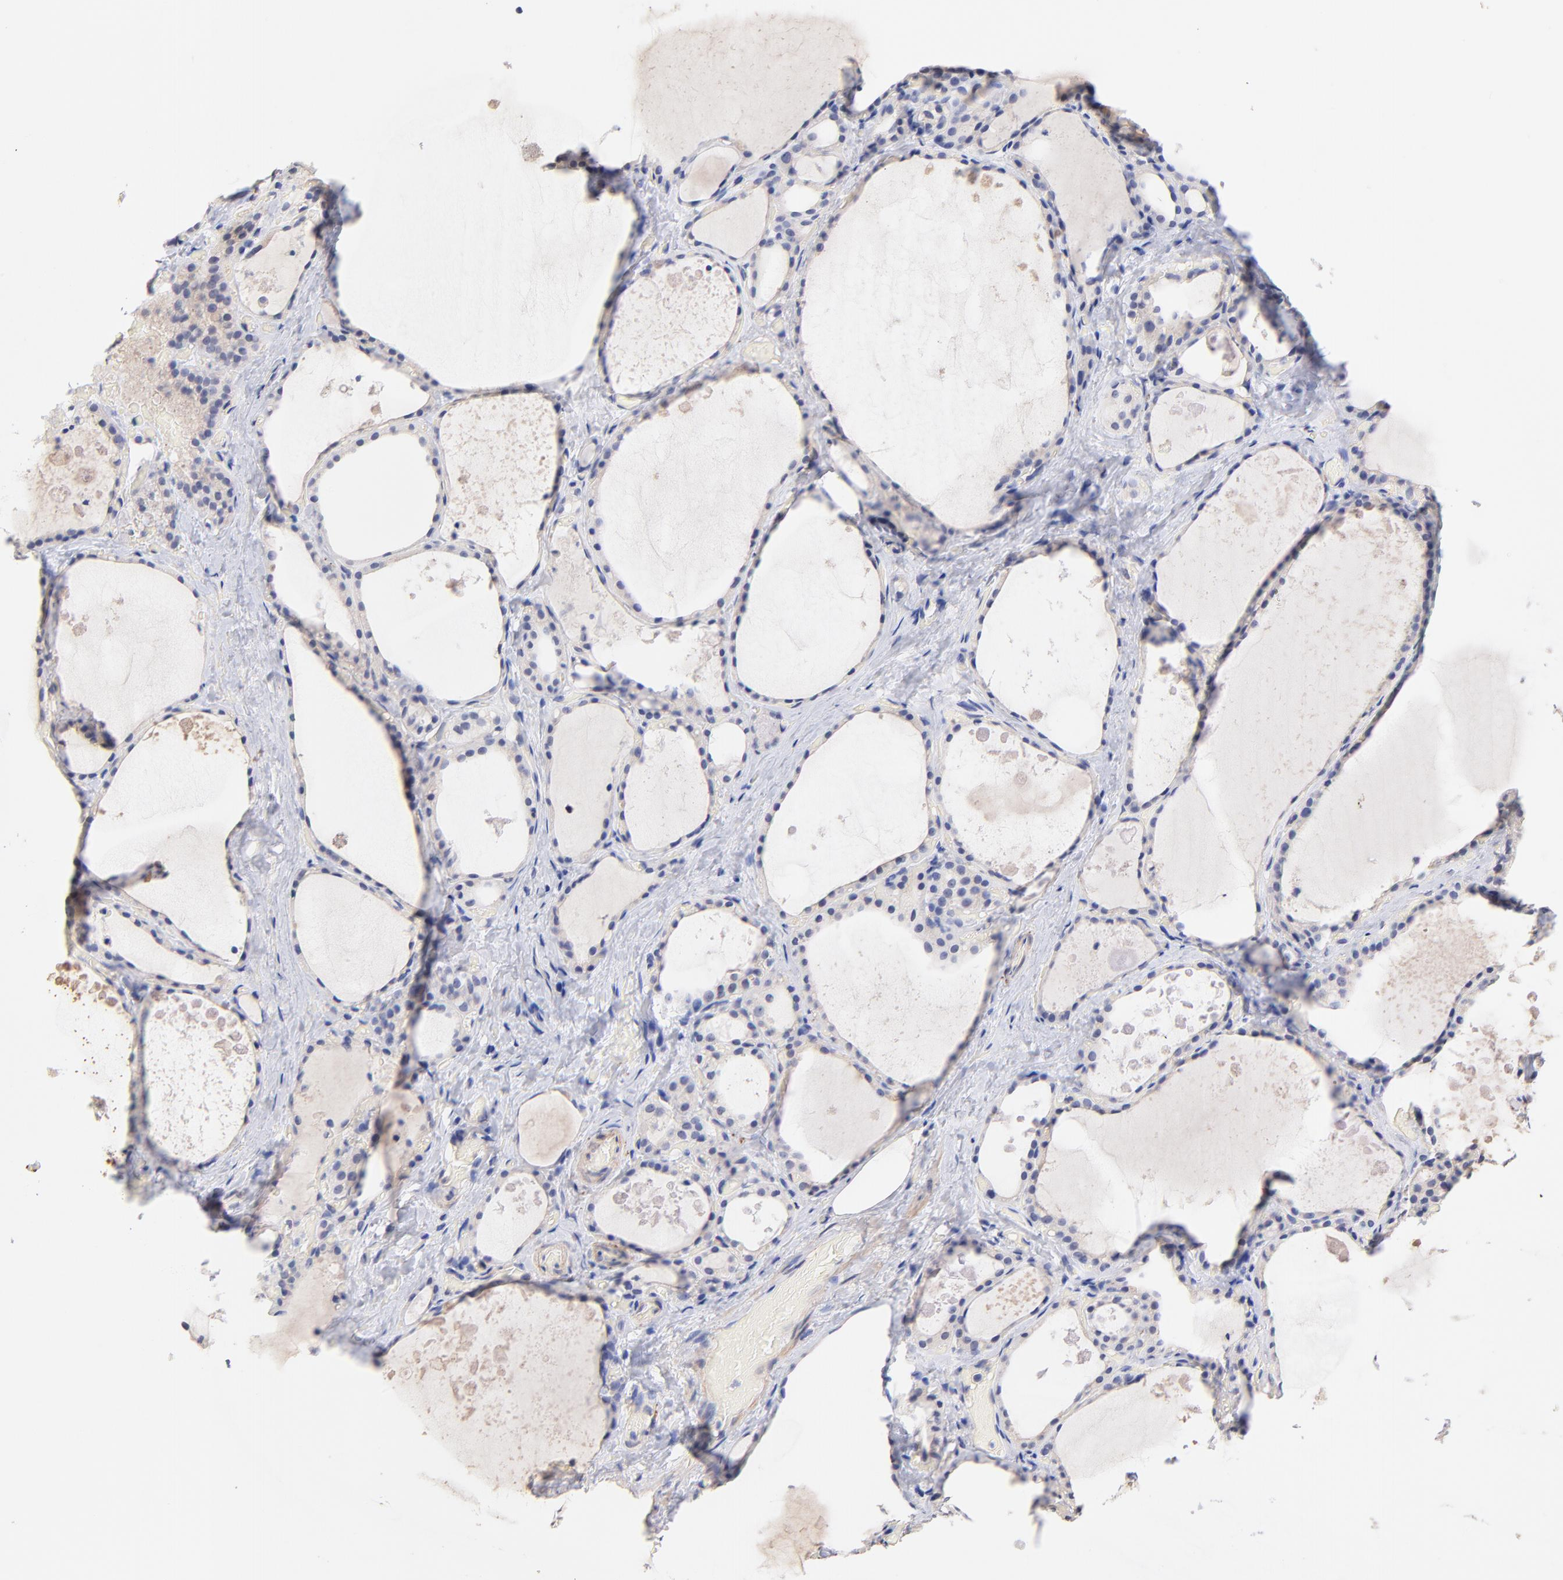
{"staining": {"intensity": "negative", "quantity": "none", "location": "none"}, "tissue": "thyroid gland", "cell_type": "Glandular cells", "image_type": "normal", "snomed": [{"axis": "morphology", "description": "Normal tissue, NOS"}, {"axis": "topography", "description": "Thyroid gland"}], "caption": "Human thyroid gland stained for a protein using IHC shows no staining in glandular cells.", "gene": "RIBC2", "patient": {"sex": "male", "age": 61}}